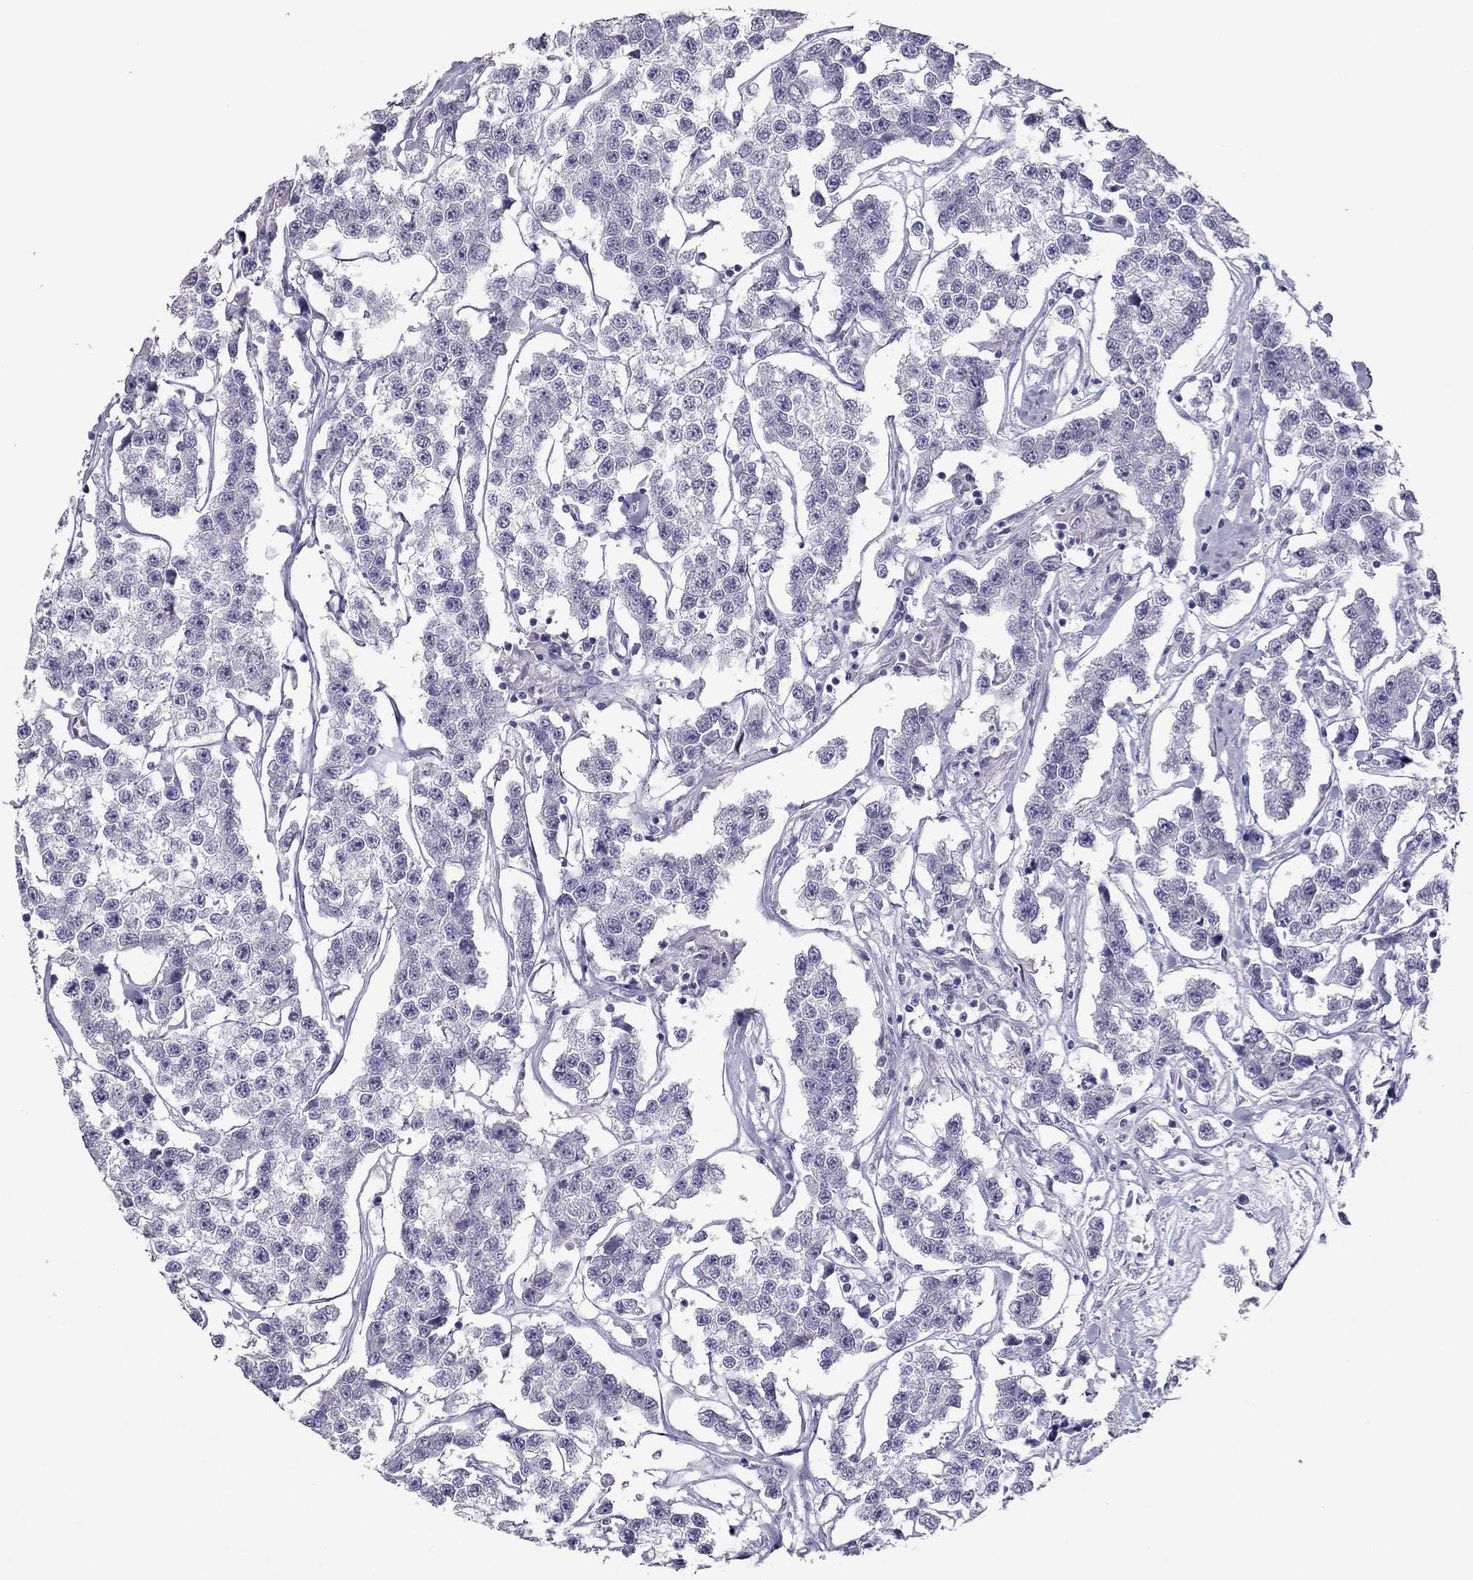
{"staining": {"intensity": "negative", "quantity": "none", "location": "none"}, "tissue": "testis cancer", "cell_type": "Tumor cells", "image_type": "cancer", "snomed": [{"axis": "morphology", "description": "Seminoma, NOS"}, {"axis": "topography", "description": "Testis"}], "caption": "DAB immunohistochemical staining of testis cancer (seminoma) reveals no significant positivity in tumor cells.", "gene": "RHO", "patient": {"sex": "male", "age": 59}}